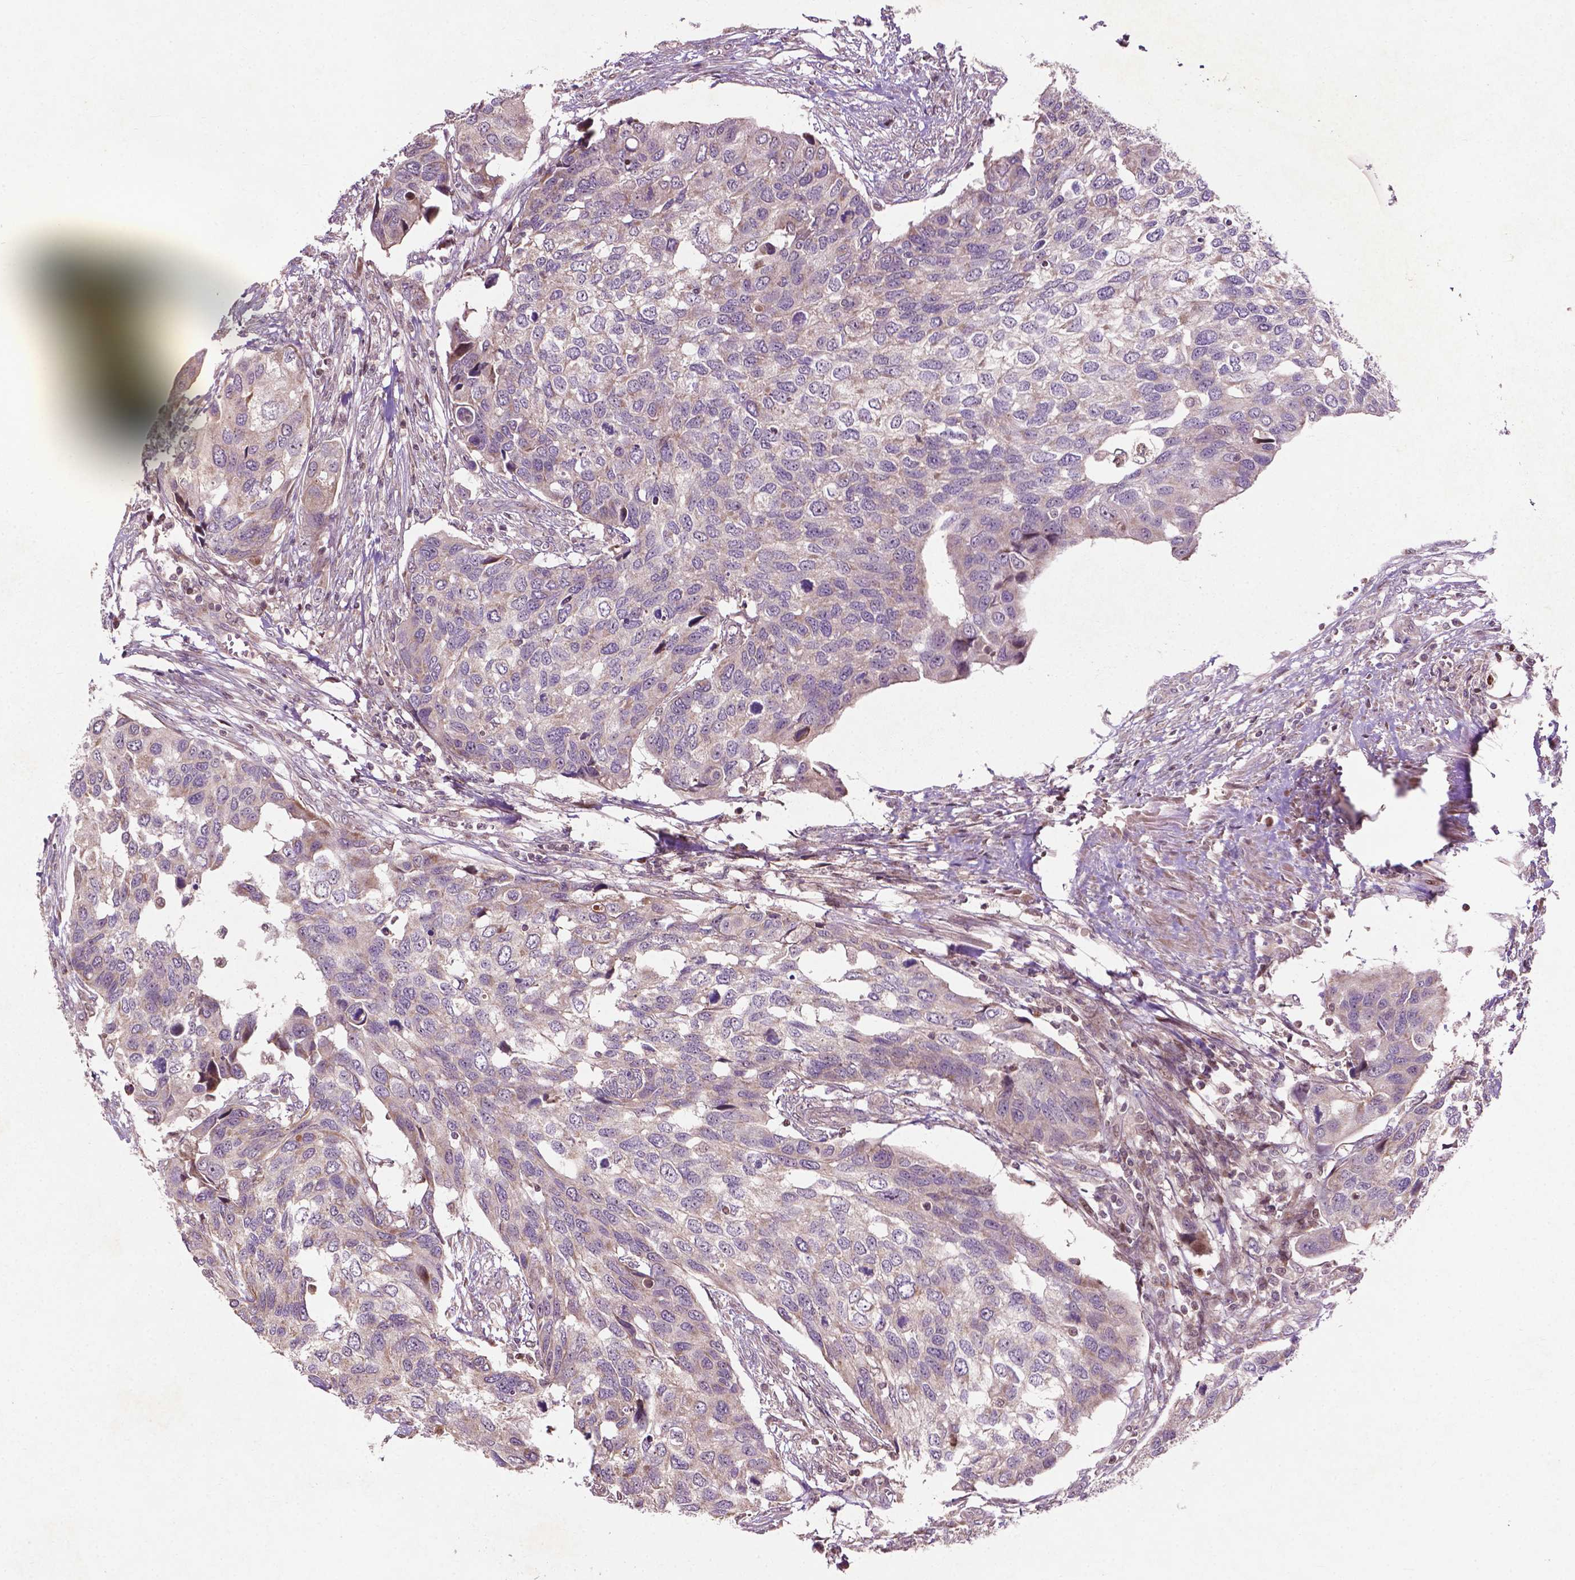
{"staining": {"intensity": "weak", "quantity": "<25%", "location": "cytoplasmic/membranous"}, "tissue": "urothelial cancer", "cell_type": "Tumor cells", "image_type": "cancer", "snomed": [{"axis": "morphology", "description": "Urothelial carcinoma, High grade"}, {"axis": "topography", "description": "Urinary bladder"}], "caption": "High magnification brightfield microscopy of high-grade urothelial carcinoma stained with DAB (brown) and counterstained with hematoxylin (blue): tumor cells show no significant expression.", "gene": "B3GALNT2", "patient": {"sex": "male", "age": 60}}